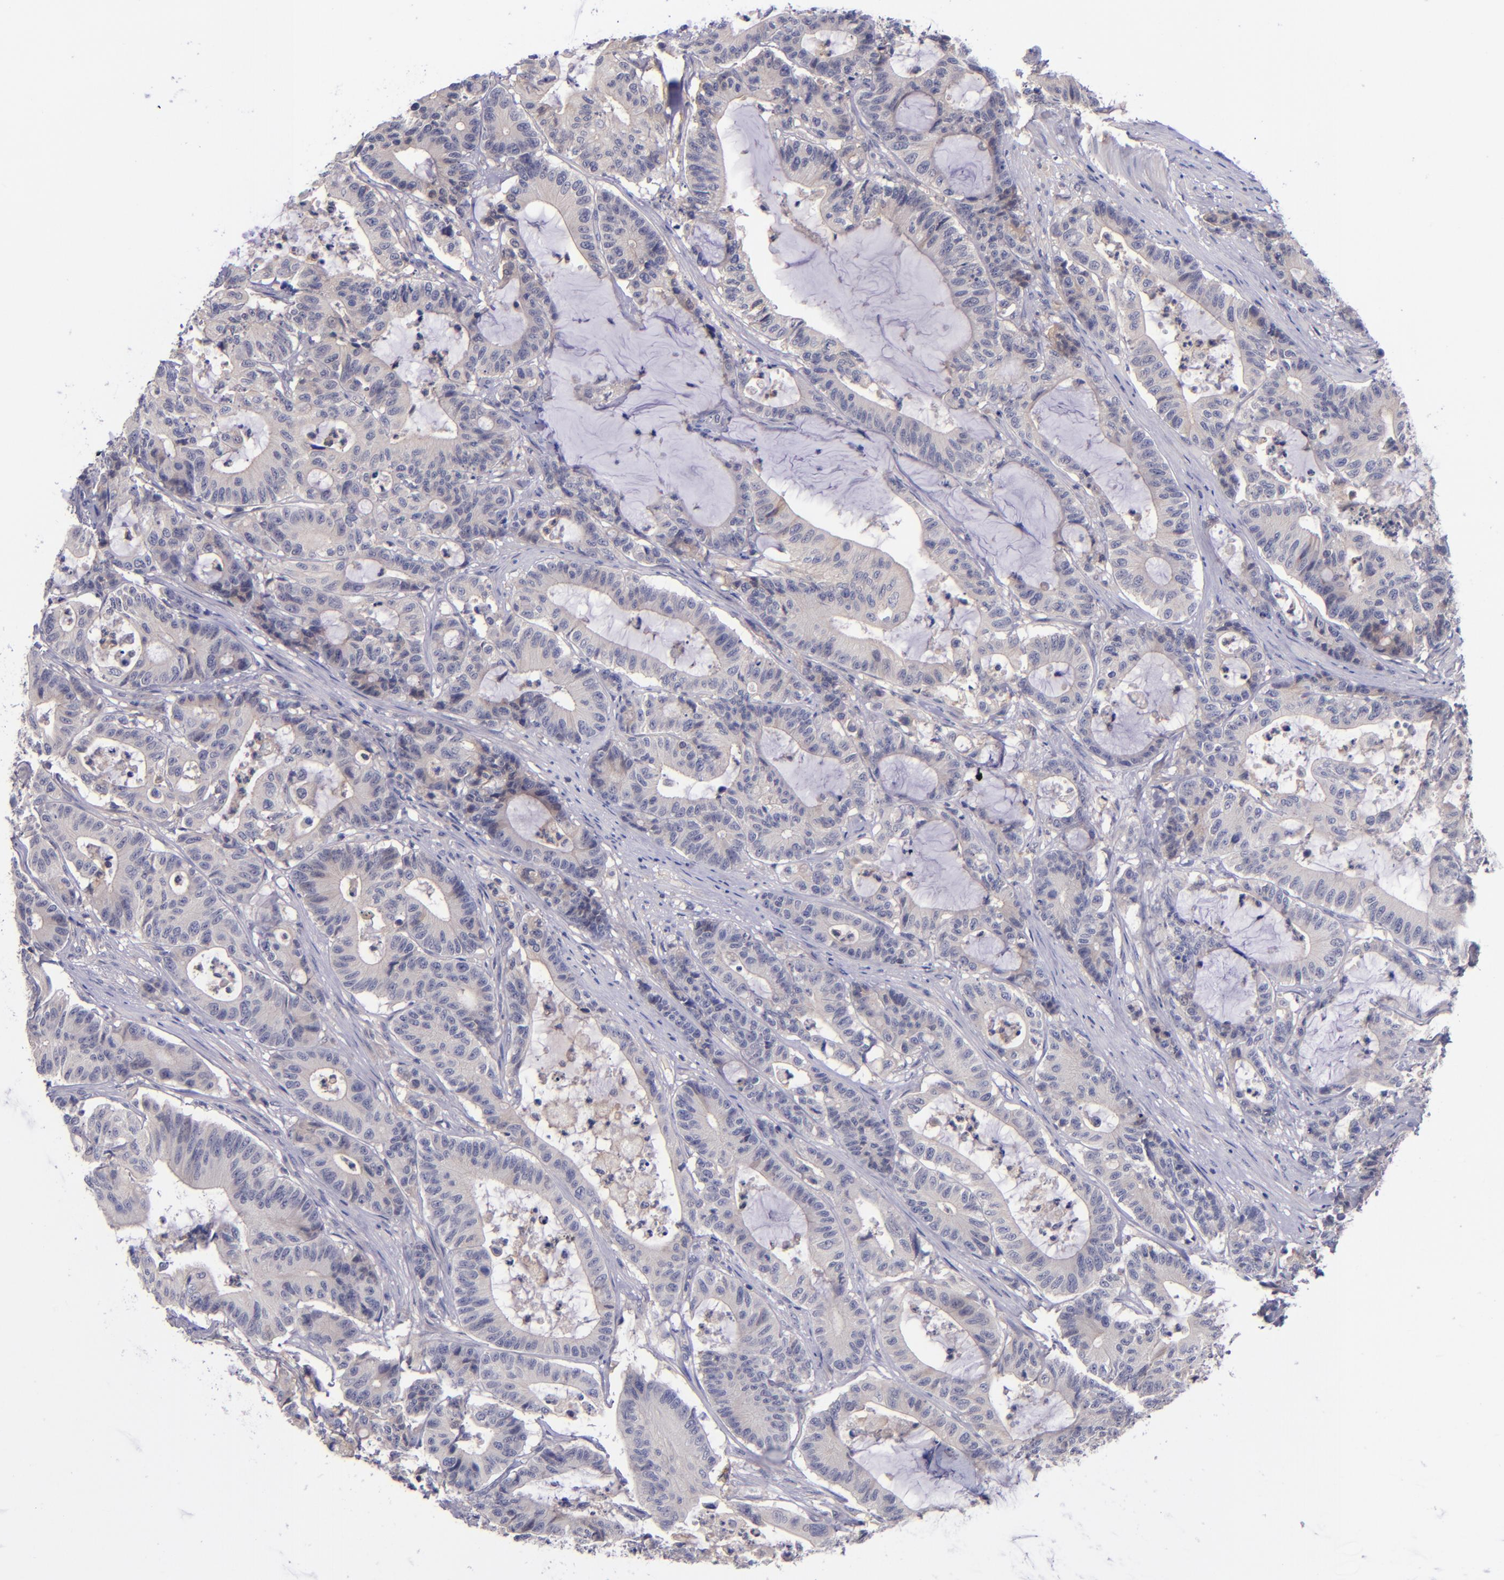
{"staining": {"intensity": "weak", "quantity": ">75%", "location": "cytoplasmic/membranous"}, "tissue": "colorectal cancer", "cell_type": "Tumor cells", "image_type": "cancer", "snomed": [{"axis": "morphology", "description": "Adenocarcinoma, NOS"}, {"axis": "topography", "description": "Colon"}], "caption": "A micrograph of colorectal adenocarcinoma stained for a protein reveals weak cytoplasmic/membranous brown staining in tumor cells. (DAB = brown stain, brightfield microscopy at high magnification).", "gene": "RBP4", "patient": {"sex": "female", "age": 84}}